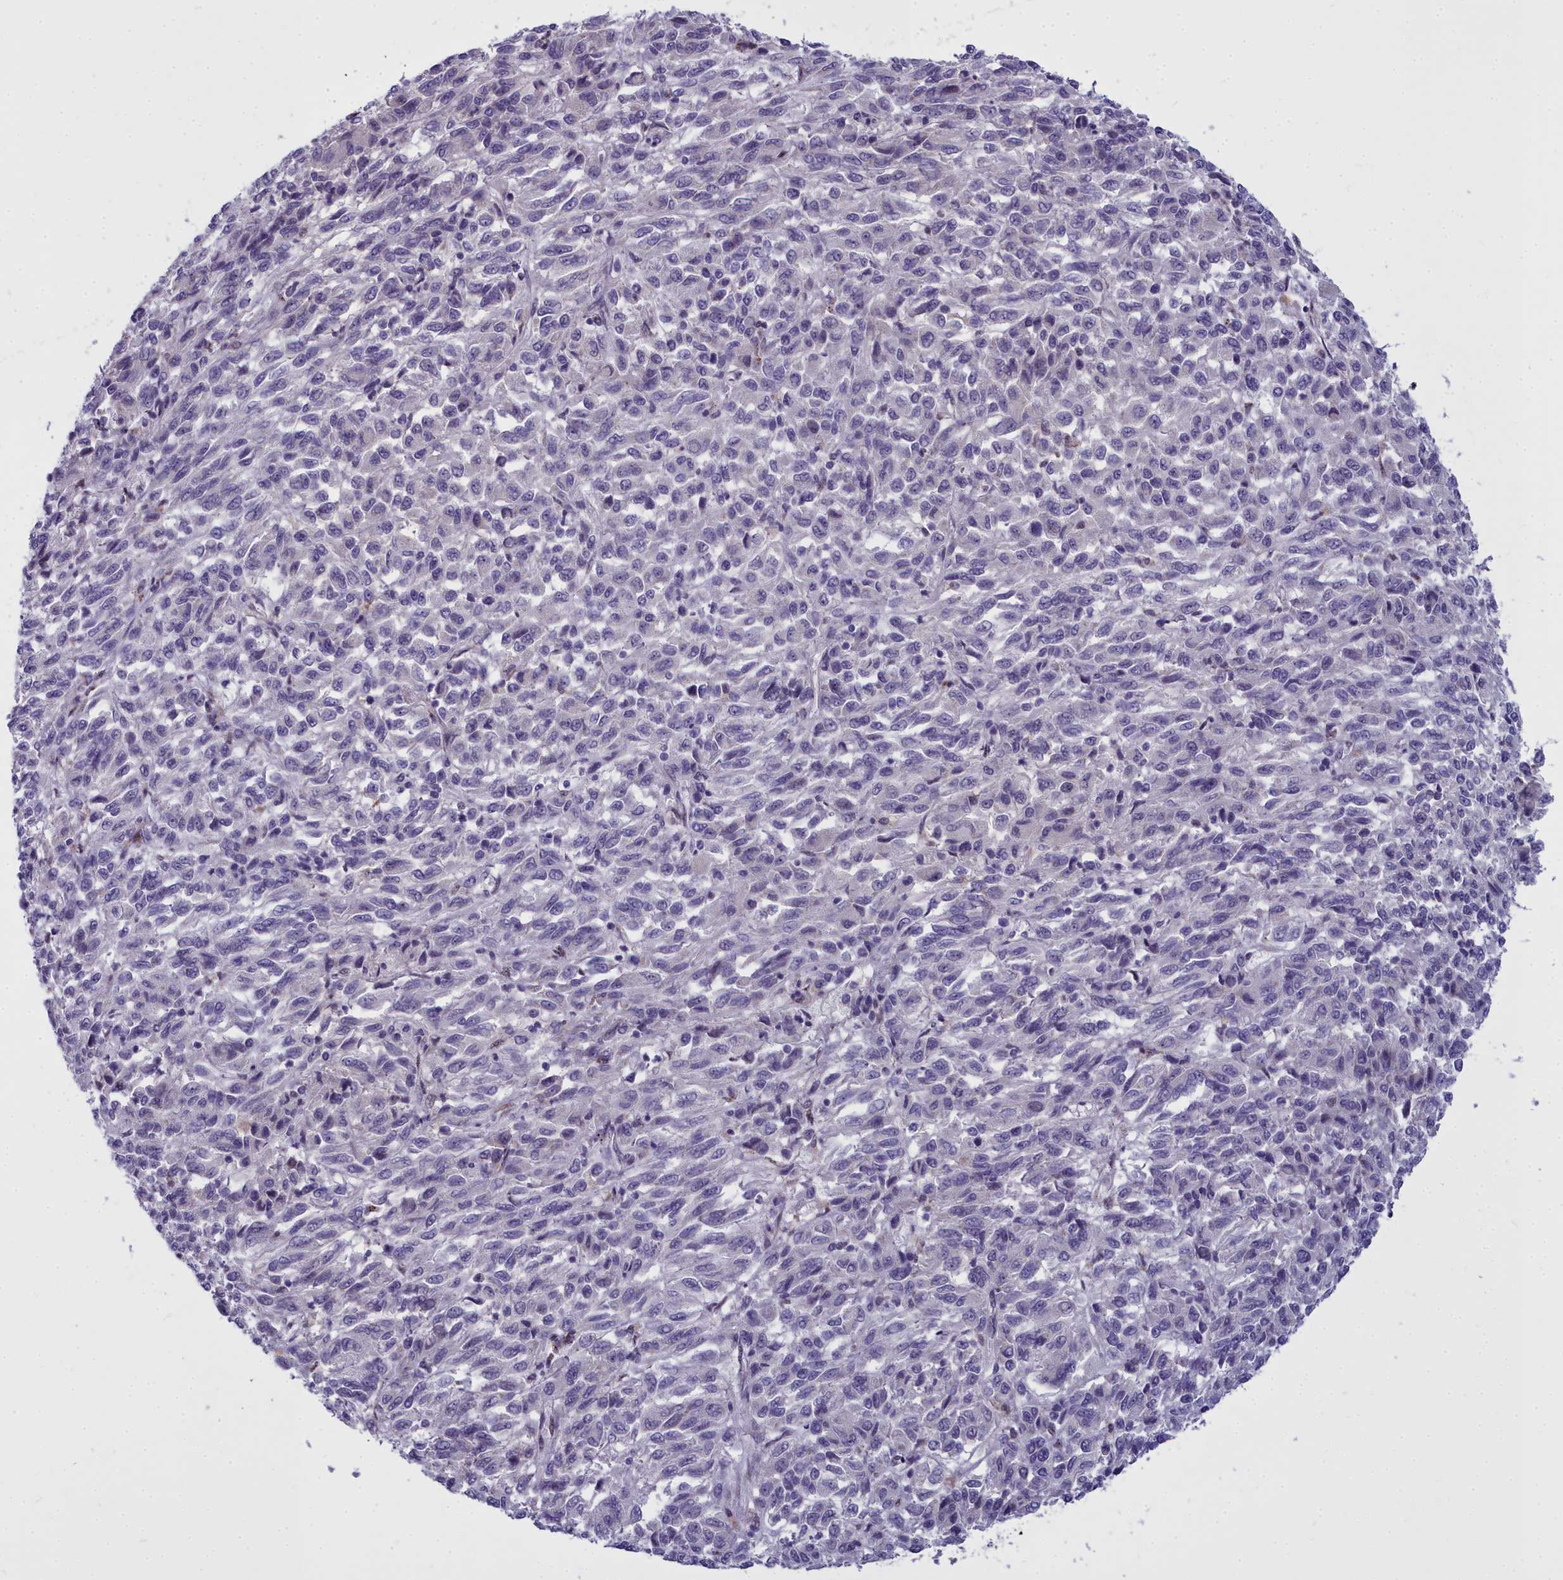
{"staining": {"intensity": "negative", "quantity": "none", "location": "none"}, "tissue": "melanoma", "cell_type": "Tumor cells", "image_type": "cancer", "snomed": [{"axis": "morphology", "description": "Malignant melanoma, Metastatic site"}, {"axis": "topography", "description": "Lung"}], "caption": "Immunohistochemical staining of melanoma reveals no significant staining in tumor cells.", "gene": "WDPCP", "patient": {"sex": "male", "age": 64}}